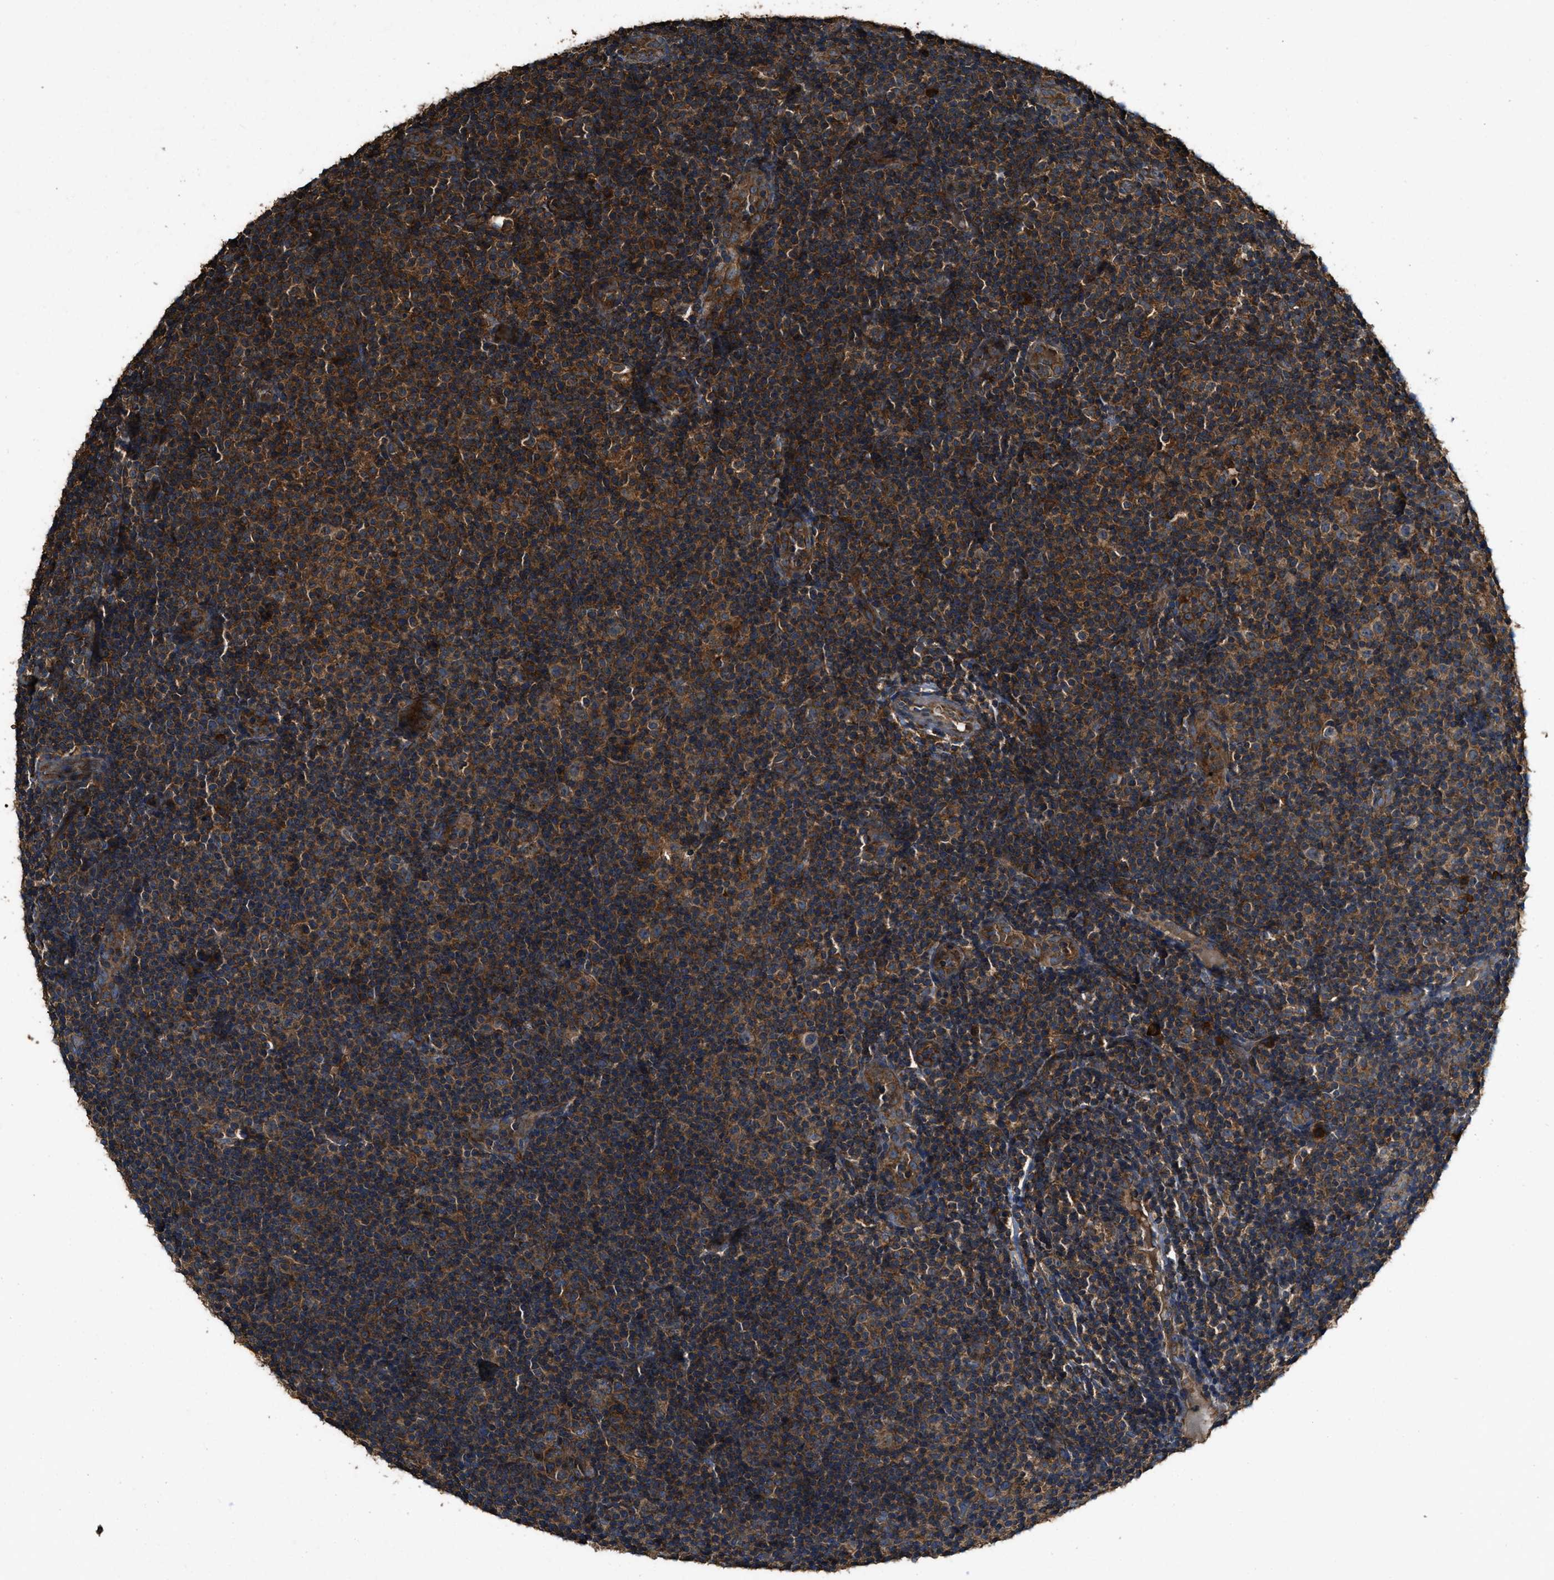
{"staining": {"intensity": "strong", "quantity": ">75%", "location": "cytoplasmic/membranous"}, "tissue": "lymphoma", "cell_type": "Tumor cells", "image_type": "cancer", "snomed": [{"axis": "morphology", "description": "Malignant lymphoma, non-Hodgkin's type, Low grade"}, {"axis": "topography", "description": "Lymph node"}], "caption": "Immunohistochemistry (DAB) staining of low-grade malignant lymphoma, non-Hodgkin's type demonstrates strong cytoplasmic/membranous protein positivity in about >75% of tumor cells.", "gene": "MAP3K8", "patient": {"sex": "male", "age": 83}}